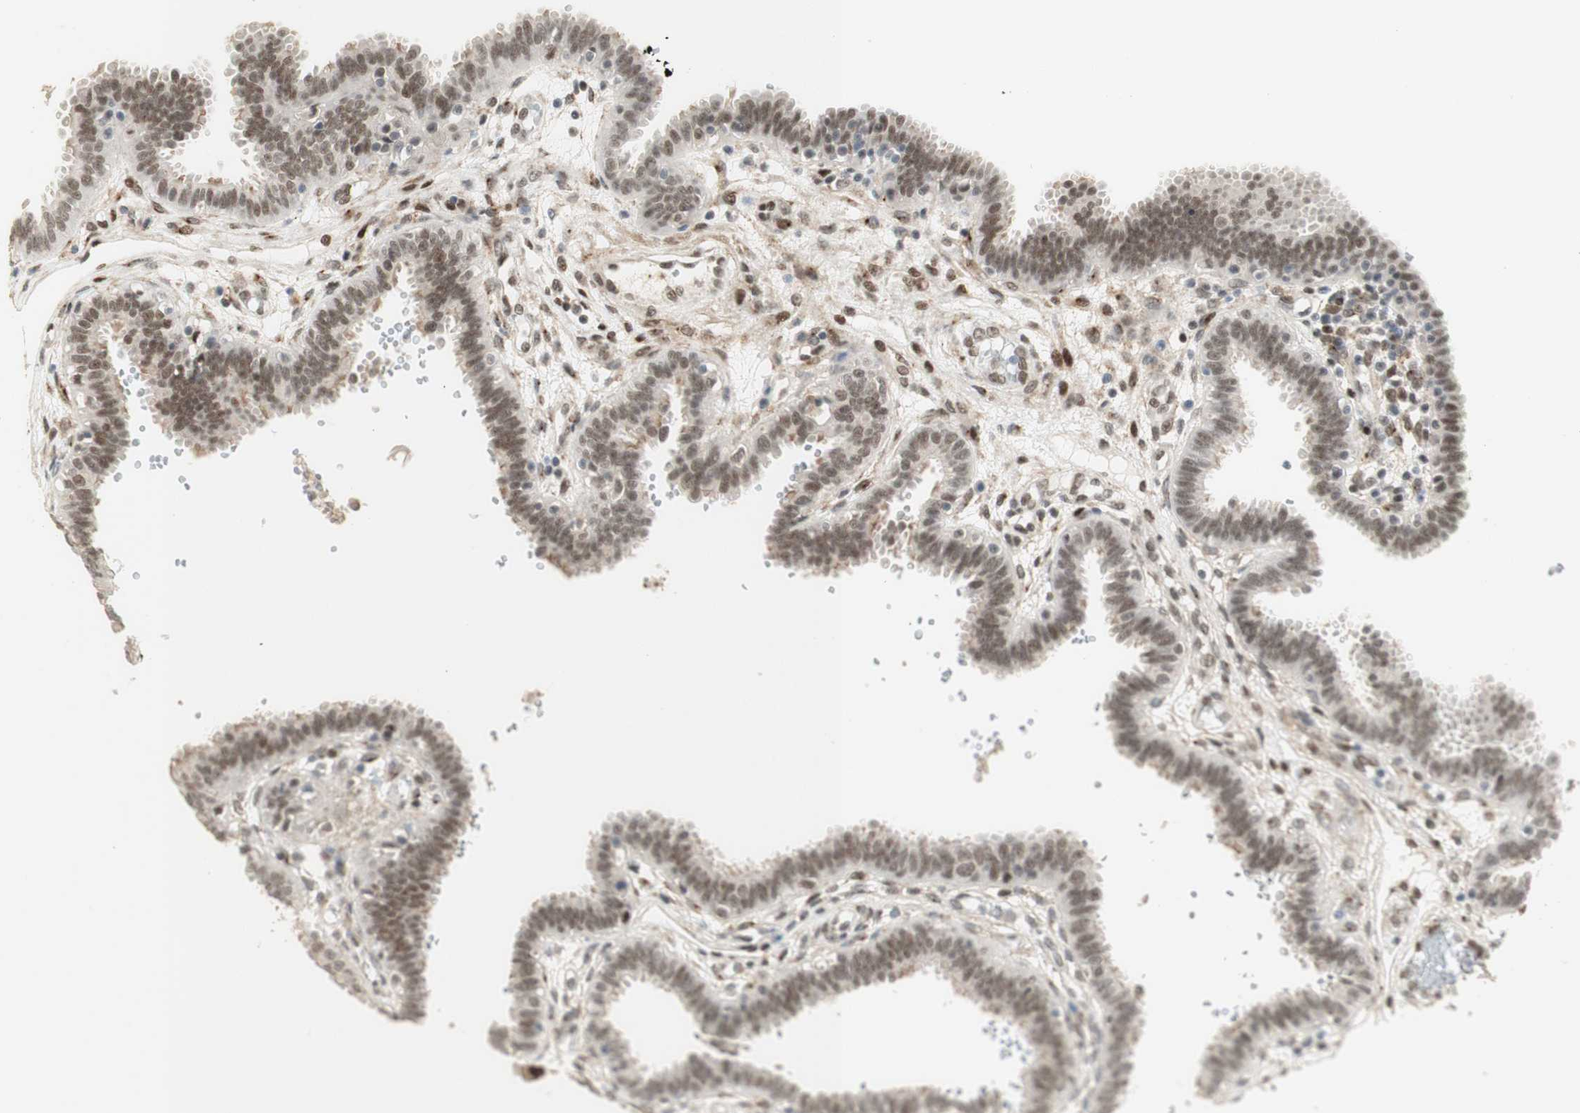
{"staining": {"intensity": "moderate", "quantity": ">75%", "location": "nuclear"}, "tissue": "fallopian tube", "cell_type": "Glandular cells", "image_type": "normal", "snomed": [{"axis": "morphology", "description": "Normal tissue, NOS"}, {"axis": "topography", "description": "Fallopian tube"}], "caption": "Protein analysis of unremarkable fallopian tube displays moderate nuclear positivity in about >75% of glandular cells. (brown staining indicates protein expression, while blue staining denotes nuclei).", "gene": "FOXP1", "patient": {"sex": "female", "age": 32}}